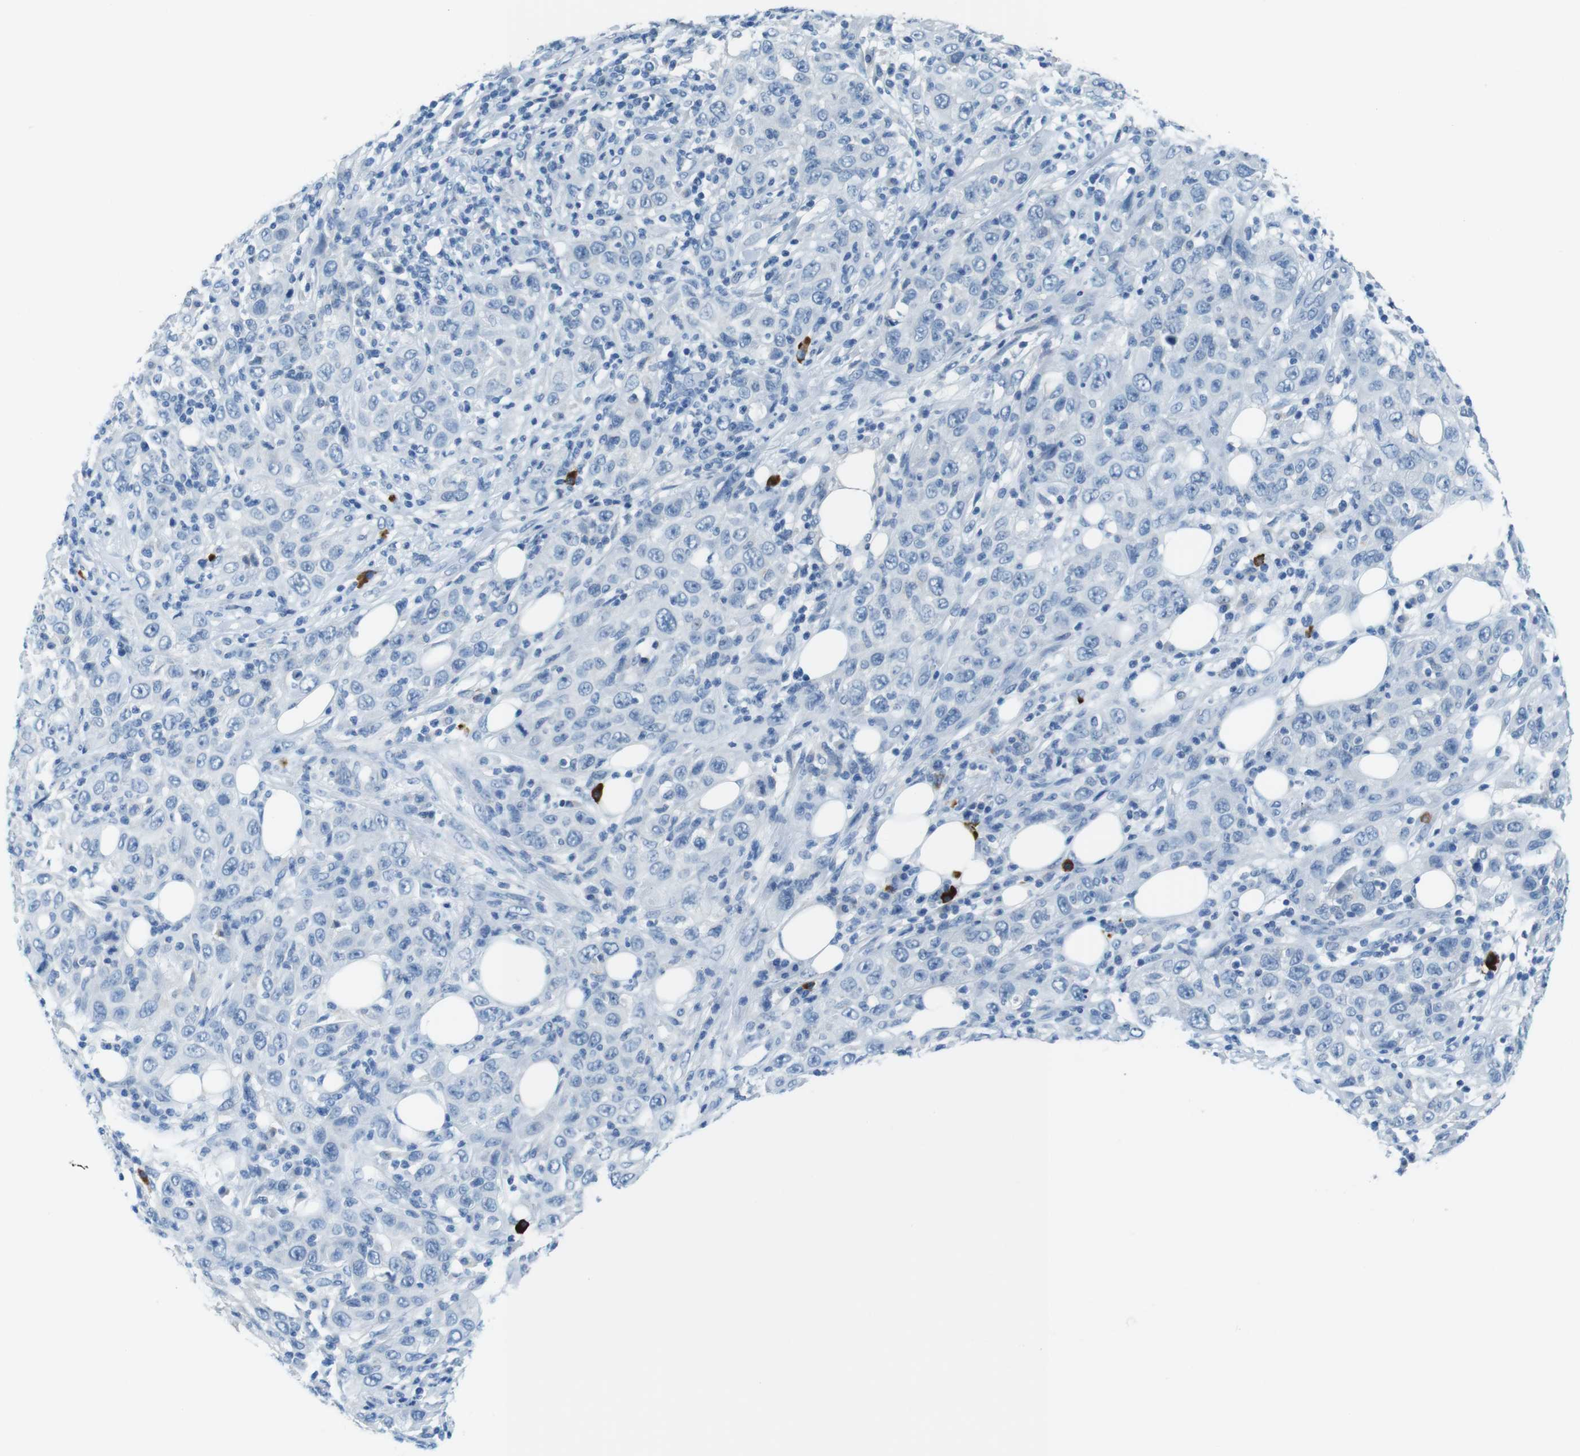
{"staining": {"intensity": "negative", "quantity": "none", "location": "none"}, "tissue": "skin cancer", "cell_type": "Tumor cells", "image_type": "cancer", "snomed": [{"axis": "morphology", "description": "Squamous cell carcinoma, NOS"}, {"axis": "topography", "description": "Skin"}], "caption": "Tumor cells are negative for brown protein staining in squamous cell carcinoma (skin).", "gene": "SLC35A3", "patient": {"sex": "female", "age": 88}}